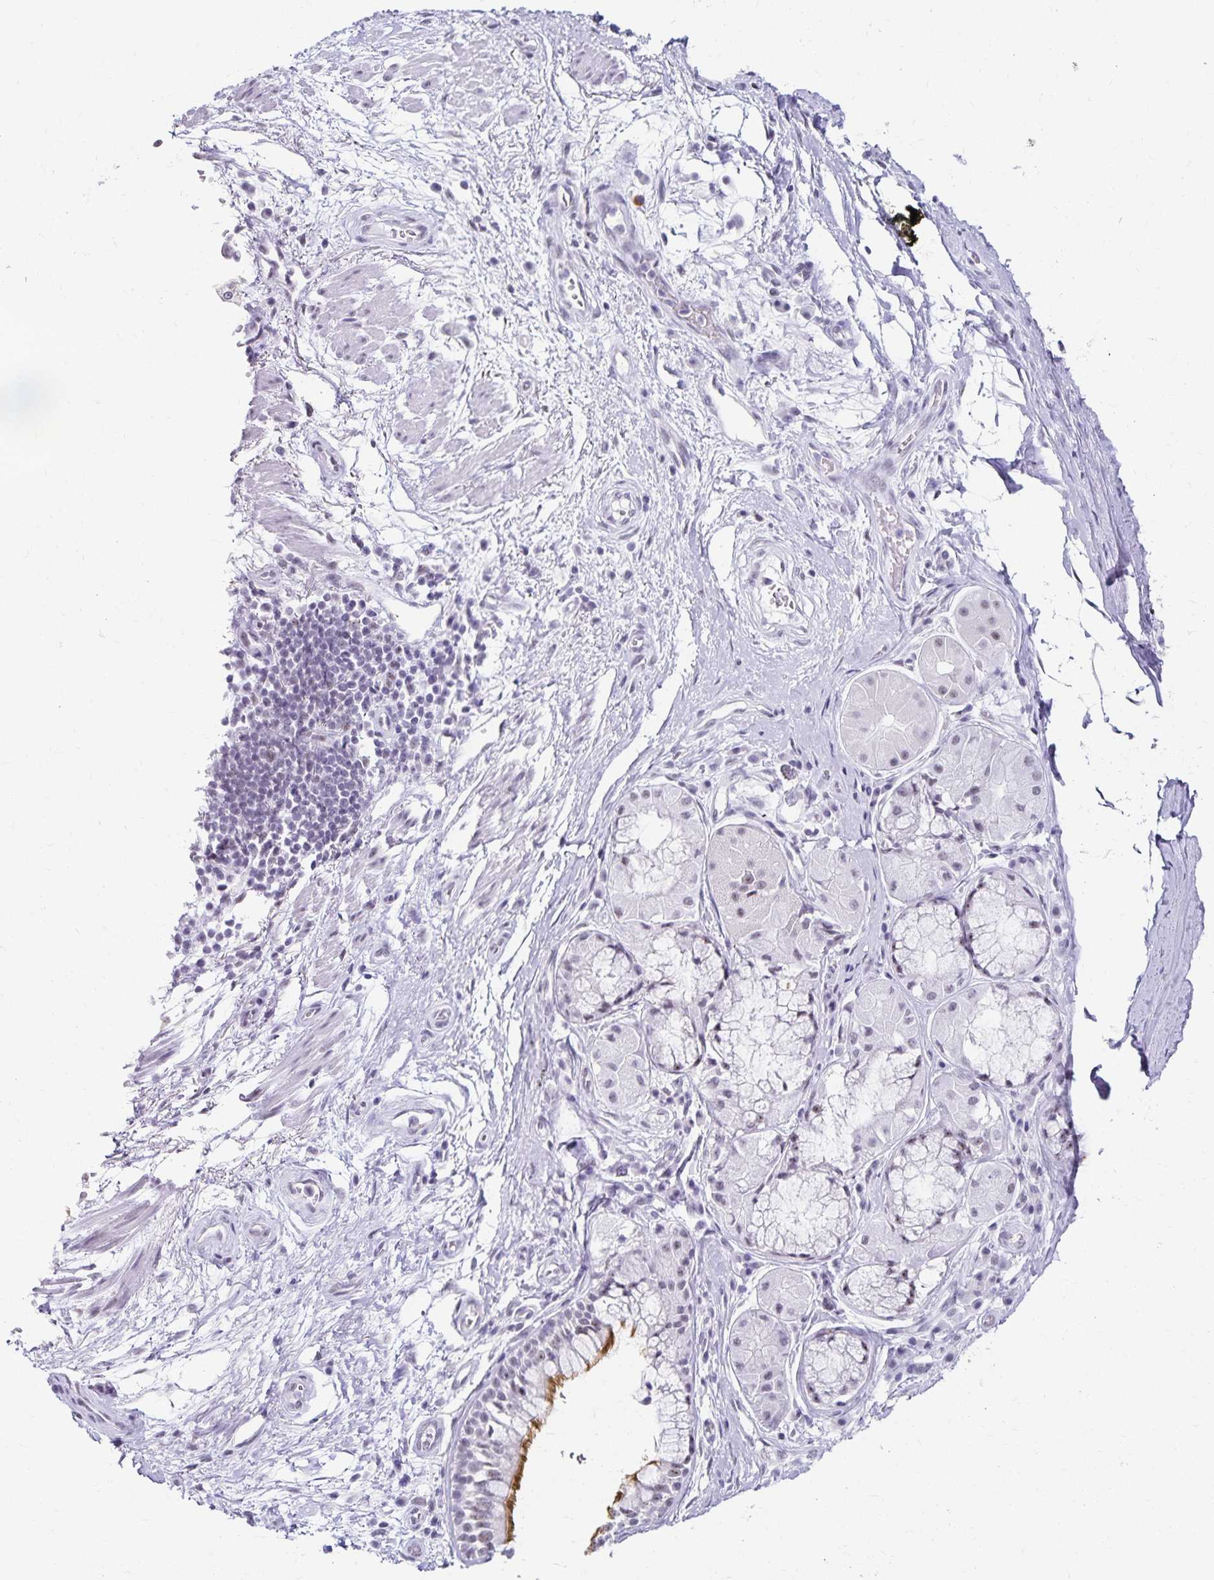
{"staining": {"intensity": "negative", "quantity": "none", "location": "none"}, "tissue": "soft tissue", "cell_type": "Chondrocytes", "image_type": "normal", "snomed": [{"axis": "morphology", "description": "Normal tissue, NOS"}, {"axis": "topography", "description": "Cartilage tissue"}, {"axis": "topography", "description": "Bronchus"}], "caption": "An image of soft tissue stained for a protein exhibits no brown staining in chondrocytes. The staining was performed using DAB to visualize the protein expression in brown, while the nuclei were stained in blue with hematoxylin (Magnification: 20x).", "gene": "C20orf85", "patient": {"sex": "male", "age": 64}}